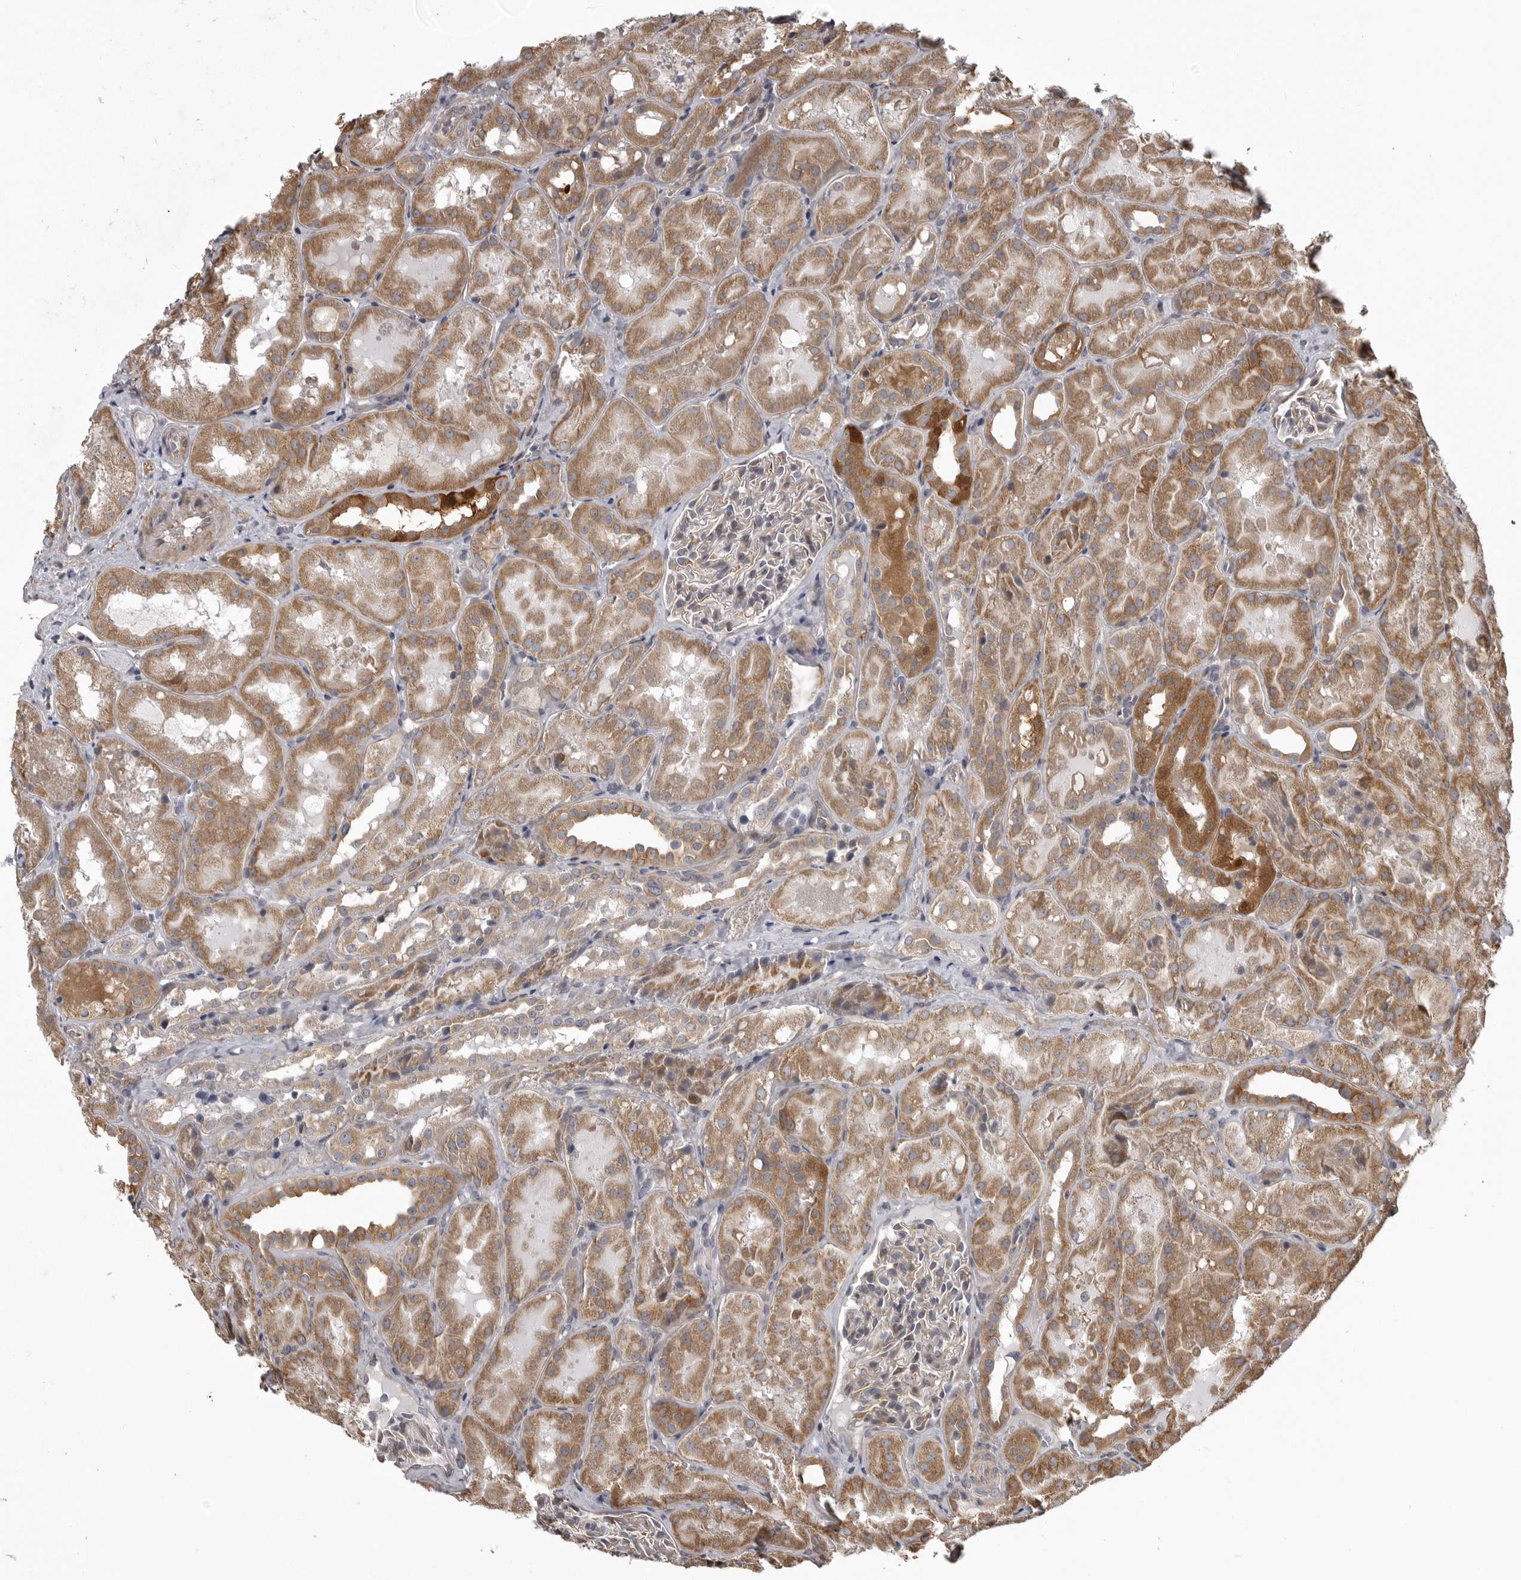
{"staining": {"intensity": "weak", "quantity": "25%-75%", "location": "cytoplasmic/membranous"}, "tissue": "kidney", "cell_type": "Cells in glomeruli", "image_type": "normal", "snomed": [{"axis": "morphology", "description": "Normal tissue, NOS"}, {"axis": "topography", "description": "Kidney"}], "caption": "Cells in glomeruli exhibit weak cytoplasmic/membranous staining in about 25%-75% of cells in normal kidney.", "gene": "ZNRF1", "patient": {"sex": "male", "age": 16}}